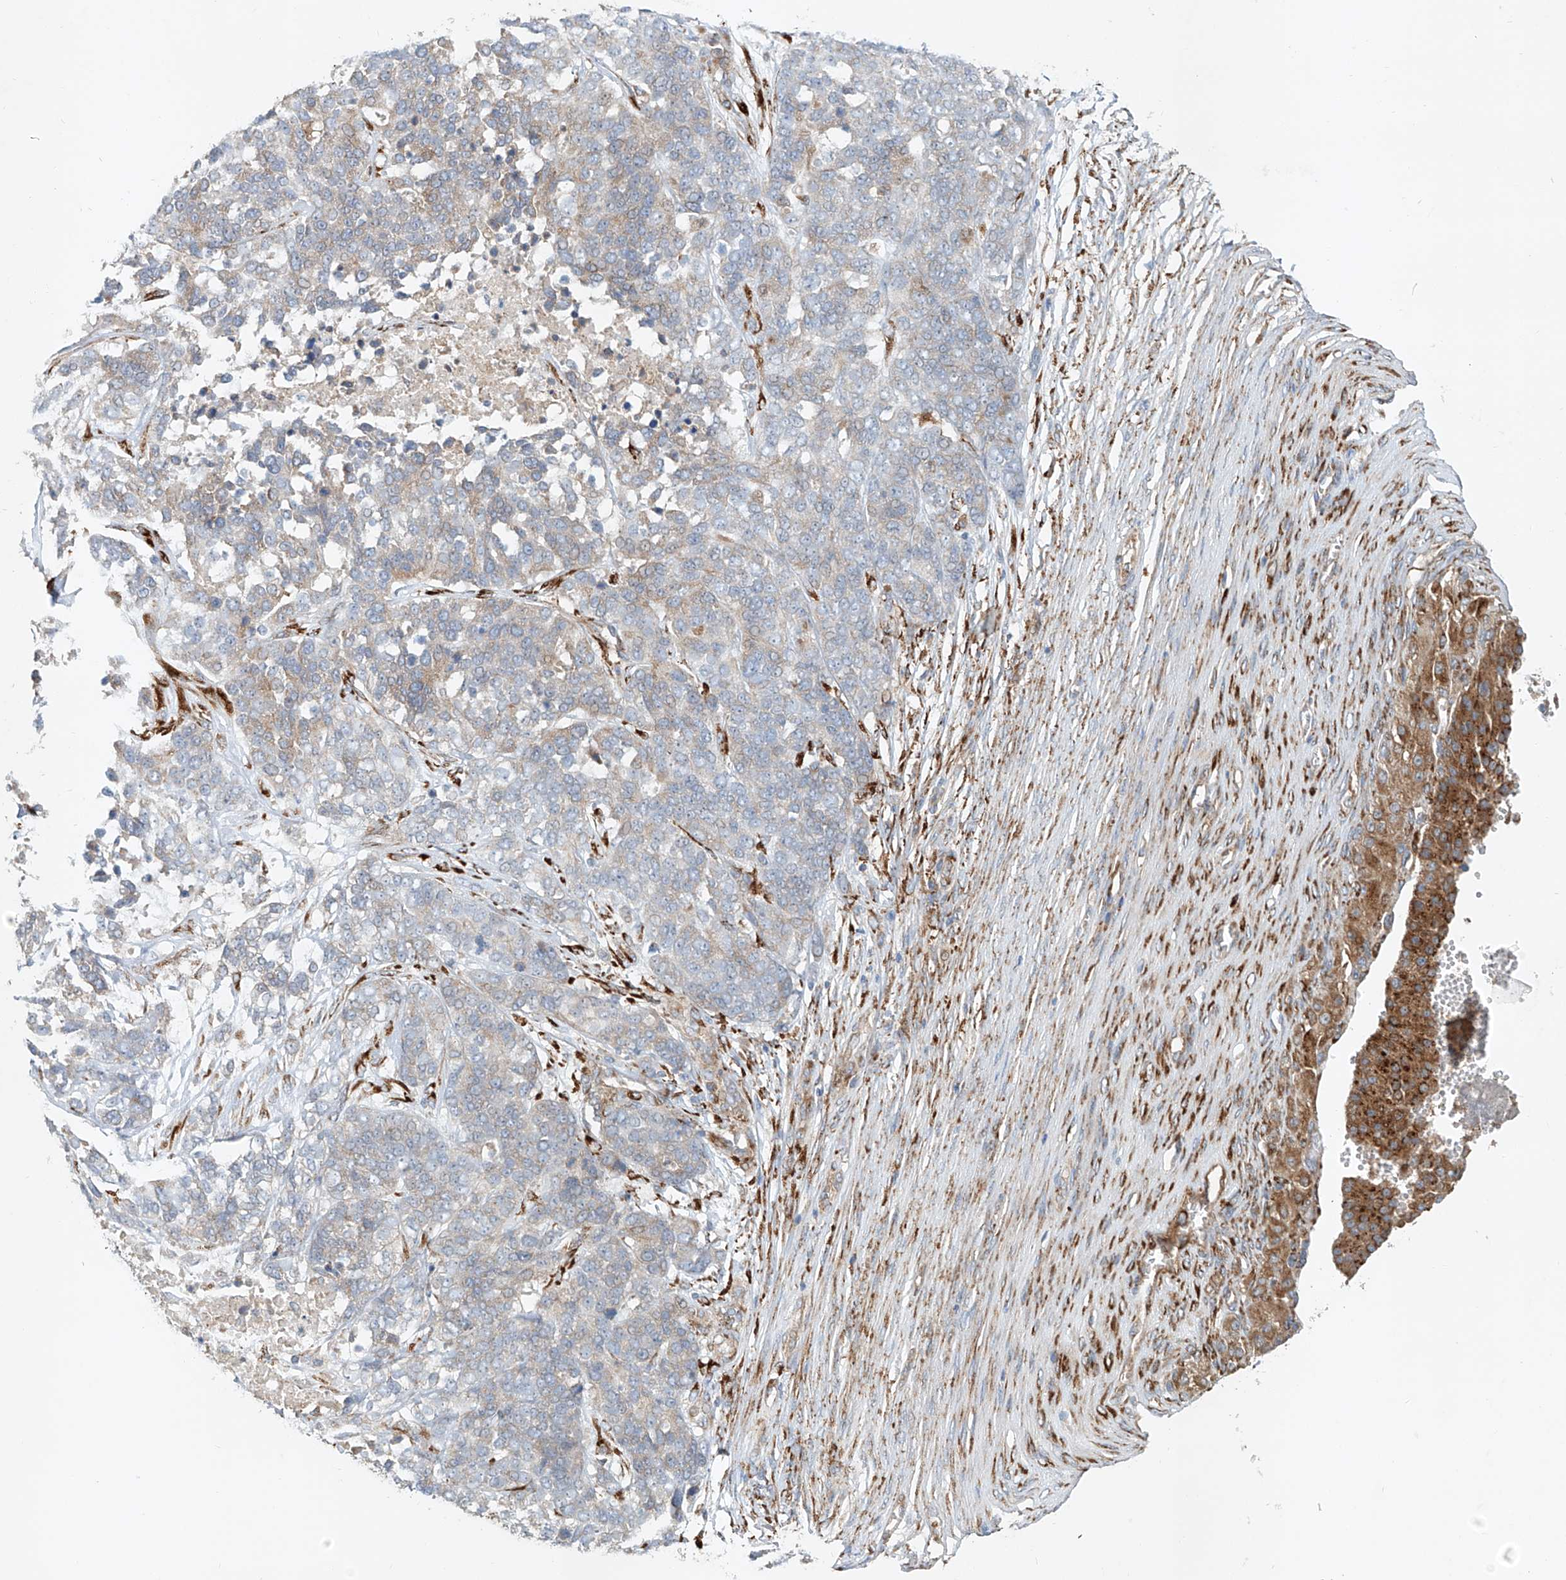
{"staining": {"intensity": "weak", "quantity": "<25%", "location": "cytoplasmic/membranous"}, "tissue": "ovarian cancer", "cell_type": "Tumor cells", "image_type": "cancer", "snomed": [{"axis": "morphology", "description": "Cystadenocarcinoma, serous, NOS"}, {"axis": "topography", "description": "Ovary"}], "caption": "A high-resolution micrograph shows immunohistochemistry (IHC) staining of ovarian serous cystadenocarcinoma, which demonstrates no significant staining in tumor cells.", "gene": "SNAP29", "patient": {"sex": "female", "age": 44}}